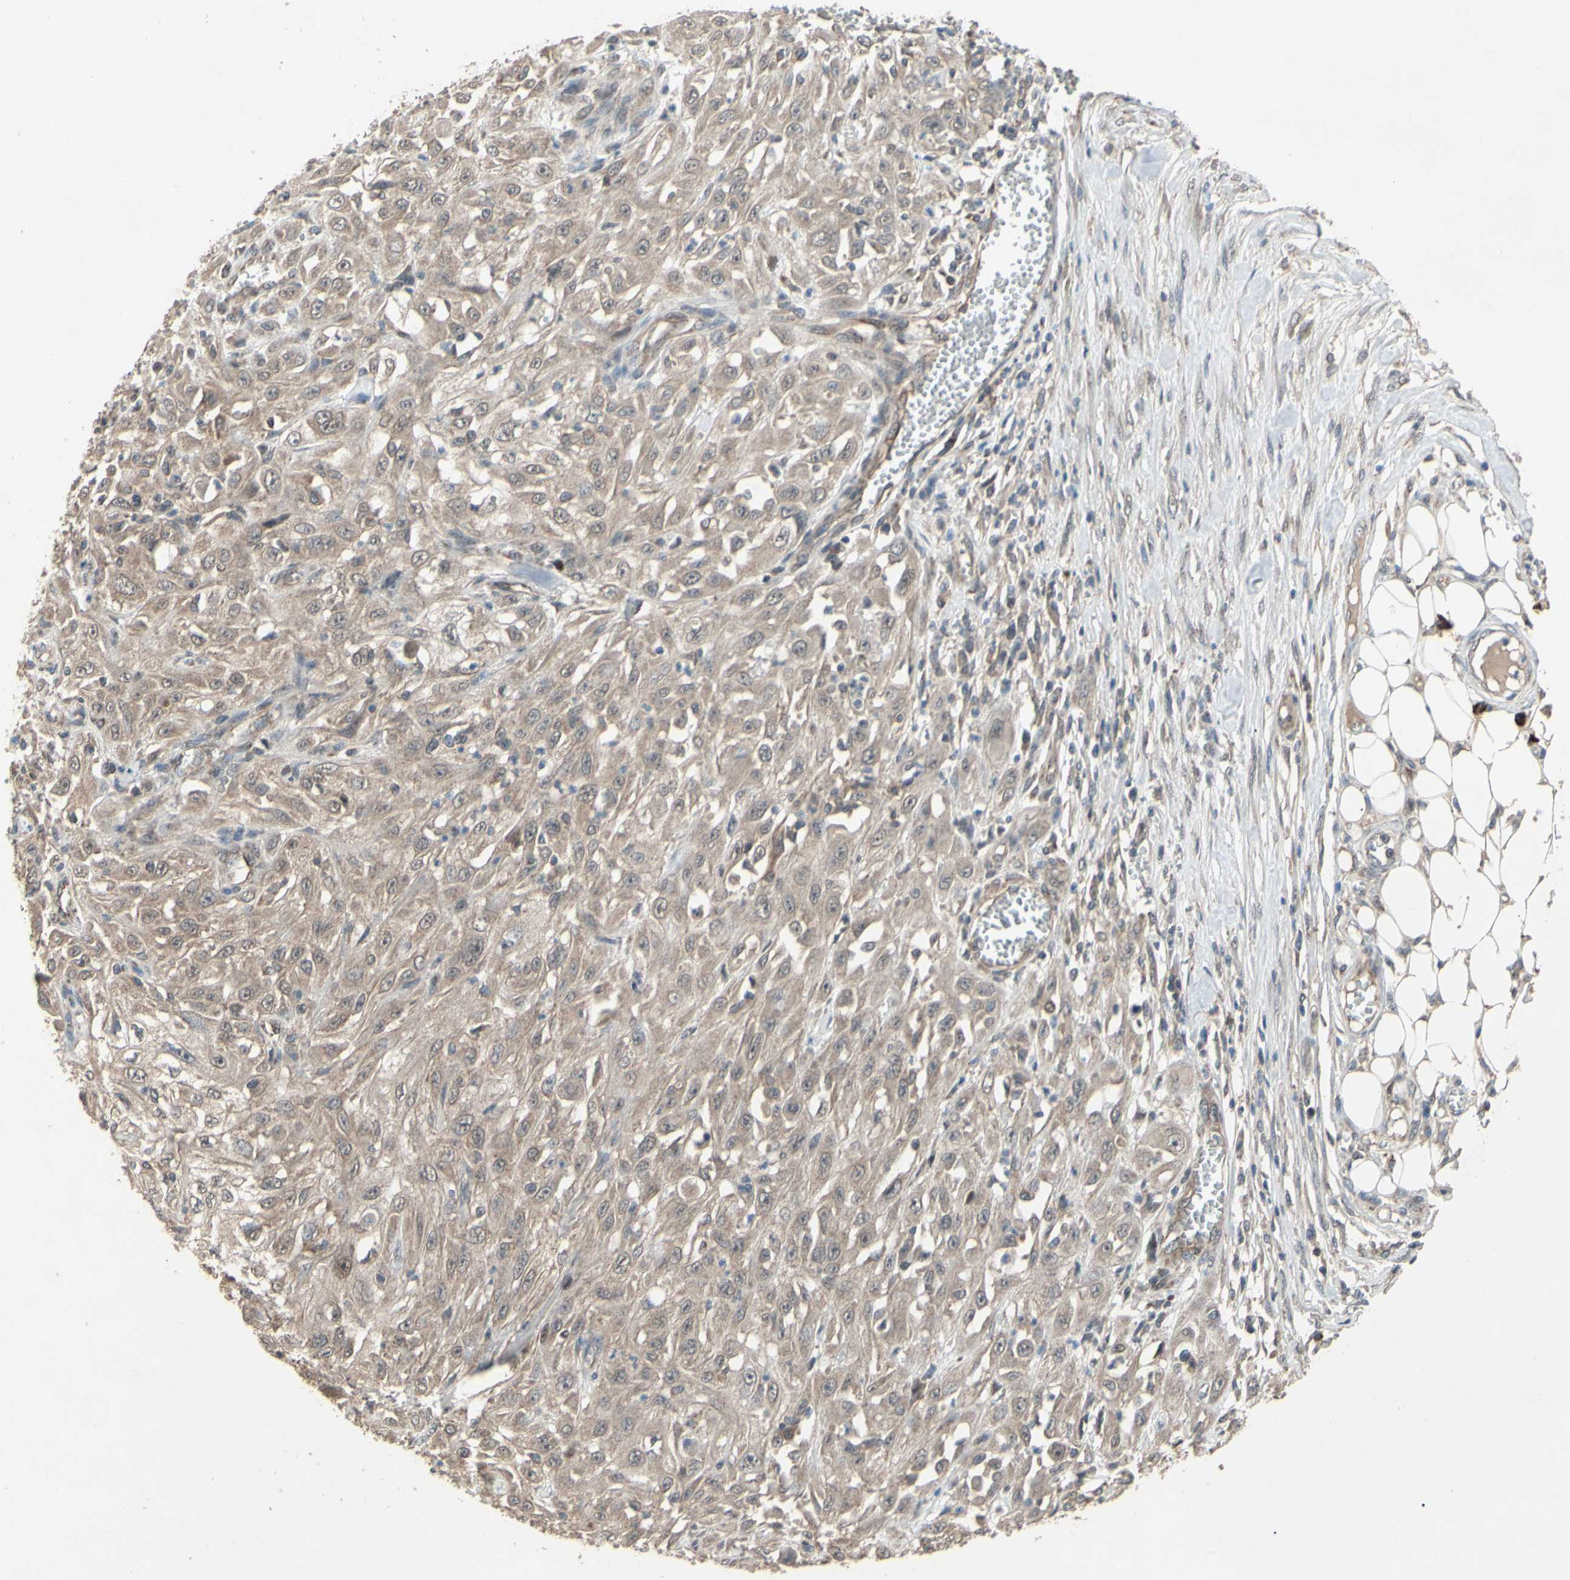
{"staining": {"intensity": "weak", "quantity": ">75%", "location": "cytoplasmic/membranous"}, "tissue": "skin cancer", "cell_type": "Tumor cells", "image_type": "cancer", "snomed": [{"axis": "morphology", "description": "Squamous cell carcinoma, NOS"}, {"axis": "morphology", "description": "Squamous cell carcinoma, metastatic, NOS"}, {"axis": "topography", "description": "Skin"}, {"axis": "topography", "description": "Lymph node"}], "caption": "Tumor cells display weak cytoplasmic/membranous positivity in about >75% of cells in skin cancer (squamous cell carcinoma).", "gene": "CD164", "patient": {"sex": "male", "age": 75}}